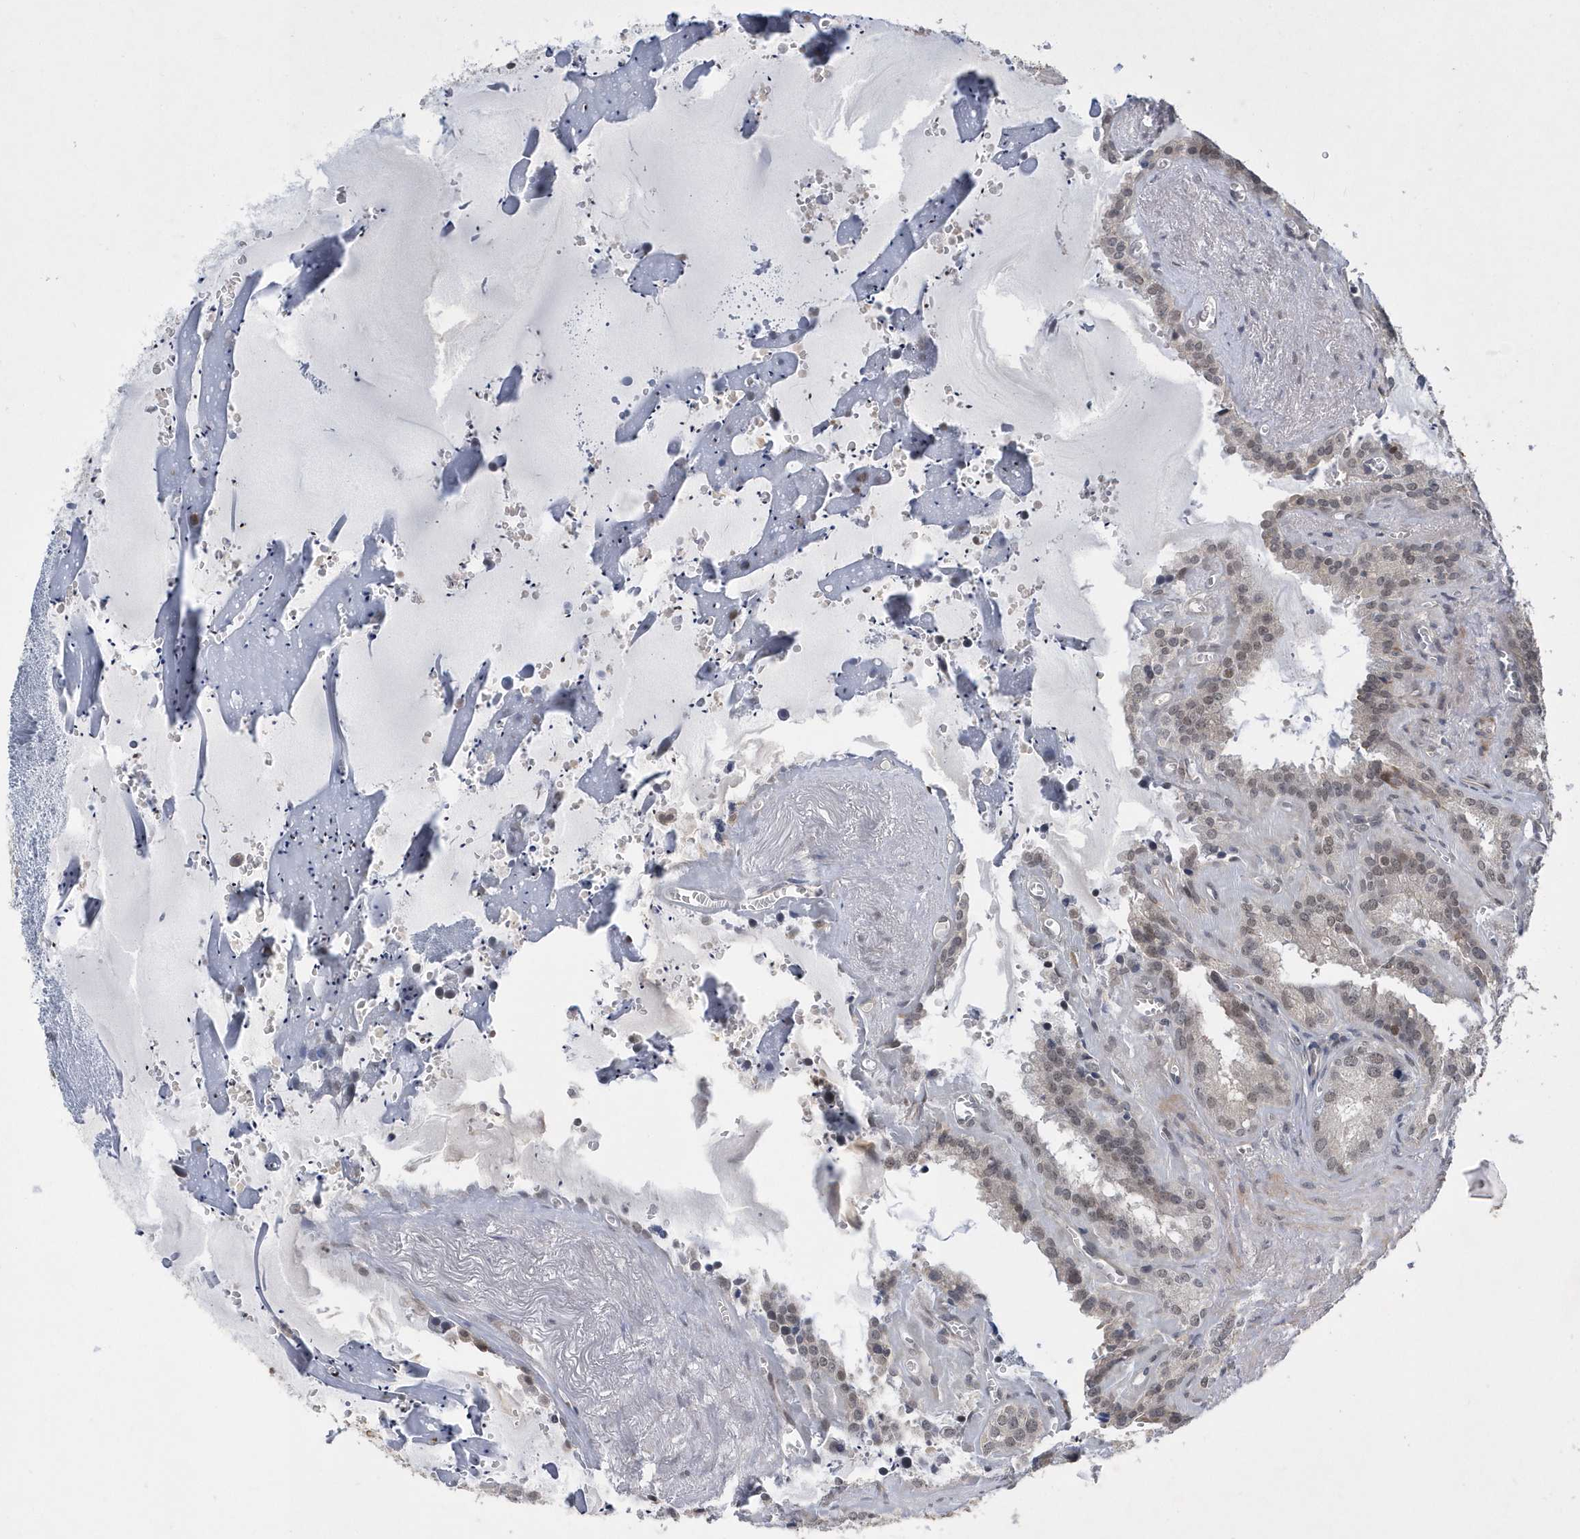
{"staining": {"intensity": "moderate", "quantity": "<25%", "location": "cytoplasmic/membranous"}, "tissue": "seminal vesicle", "cell_type": "Glandular cells", "image_type": "normal", "snomed": [{"axis": "morphology", "description": "Normal tissue, NOS"}, {"axis": "topography", "description": "Prostate"}, {"axis": "topography", "description": "Seminal veicle"}], "caption": "DAB immunohistochemical staining of unremarkable human seminal vesicle reveals moderate cytoplasmic/membranous protein staining in approximately <25% of glandular cells. (brown staining indicates protein expression, while blue staining denotes nuclei).", "gene": "FAM217A", "patient": {"sex": "male", "age": 59}}